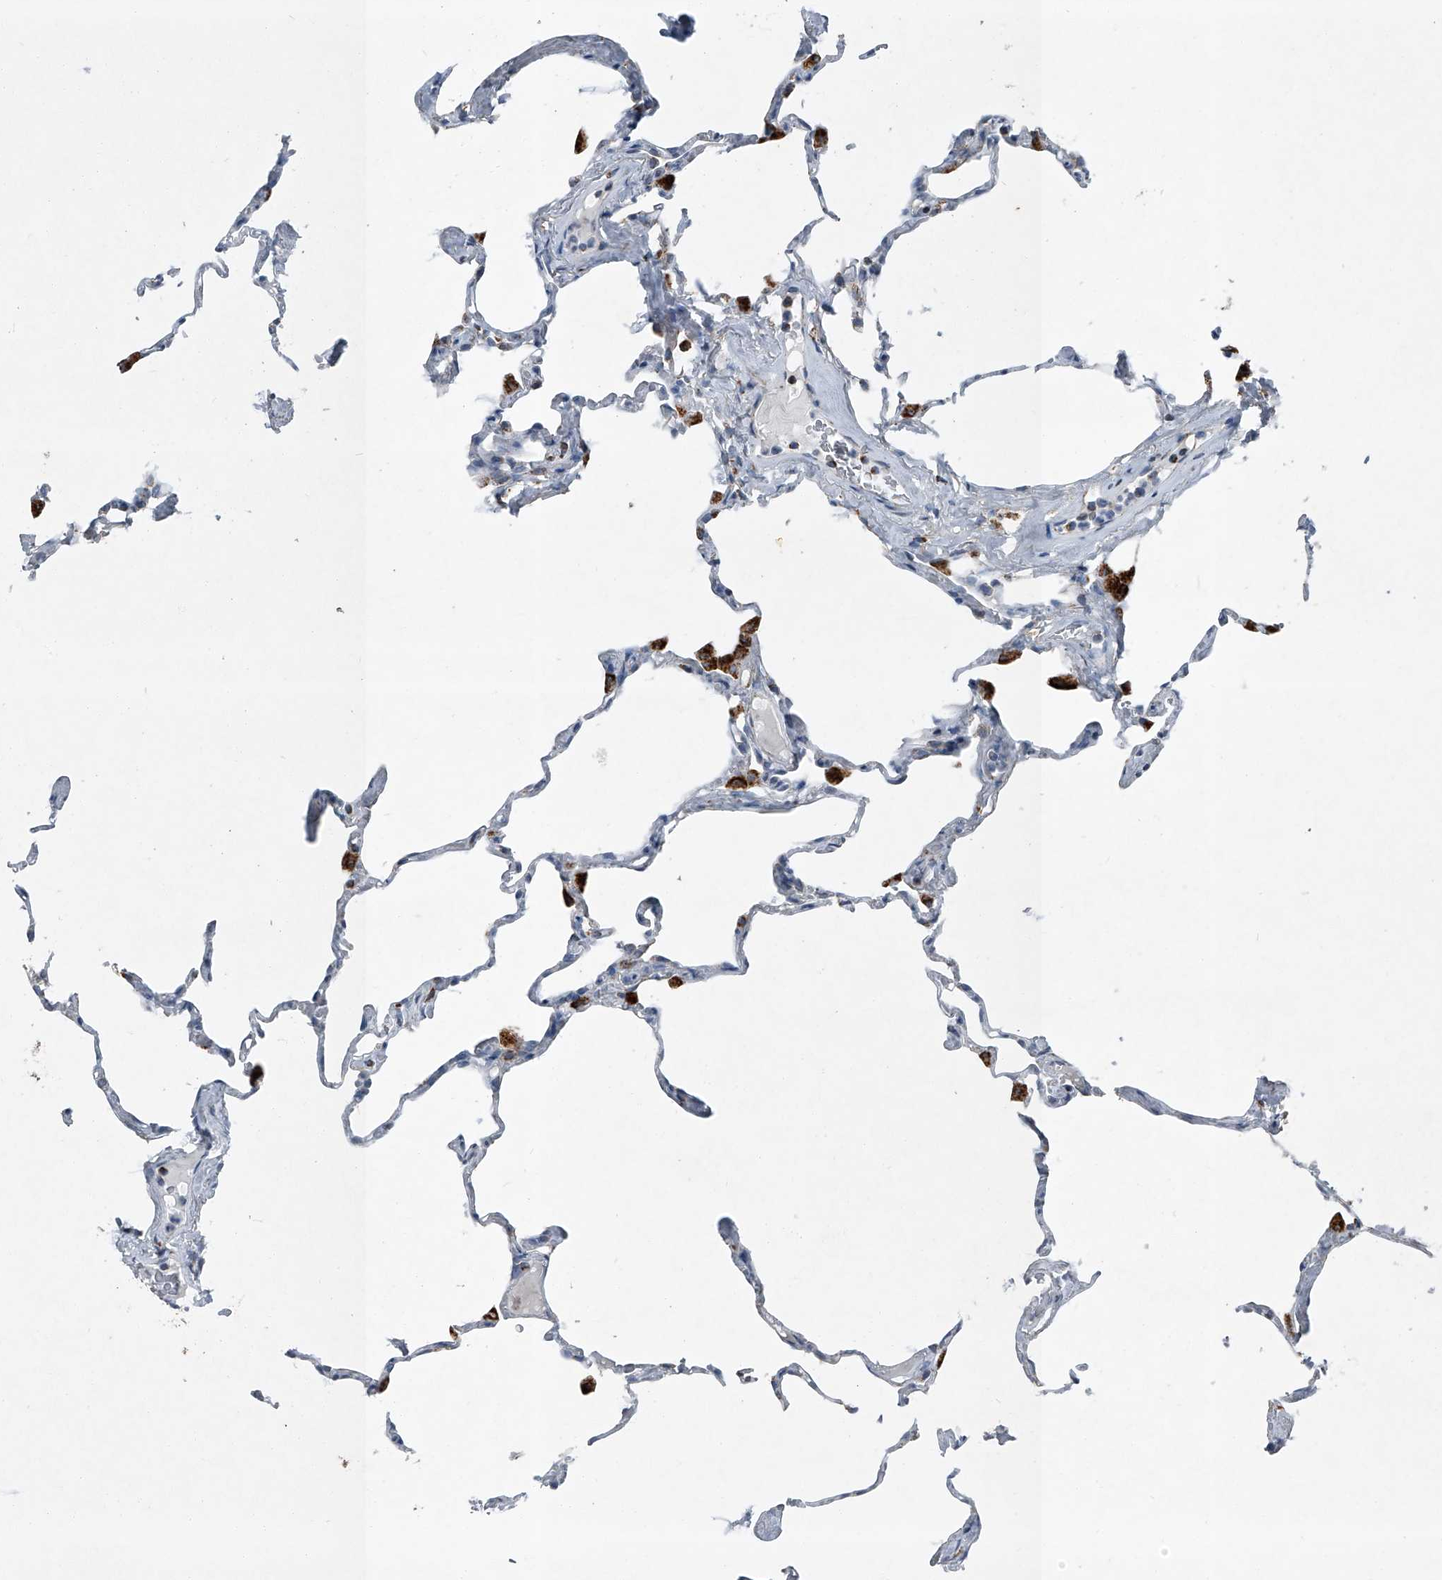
{"staining": {"intensity": "moderate", "quantity": "<25%", "location": "cytoplasmic/membranous"}, "tissue": "lung", "cell_type": "Alveolar cells", "image_type": "normal", "snomed": [{"axis": "morphology", "description": "Normal tissue, NOS"}, {"axis": "topography", "description": "Lung"}], "caption": "Protein staining of benign lung exhibits moderate cytoplasmic/membranous positivity in about <25% of alveolar cells.", "gene": "CHRNA7", "patient": {"sex": "male", "age": 65}}